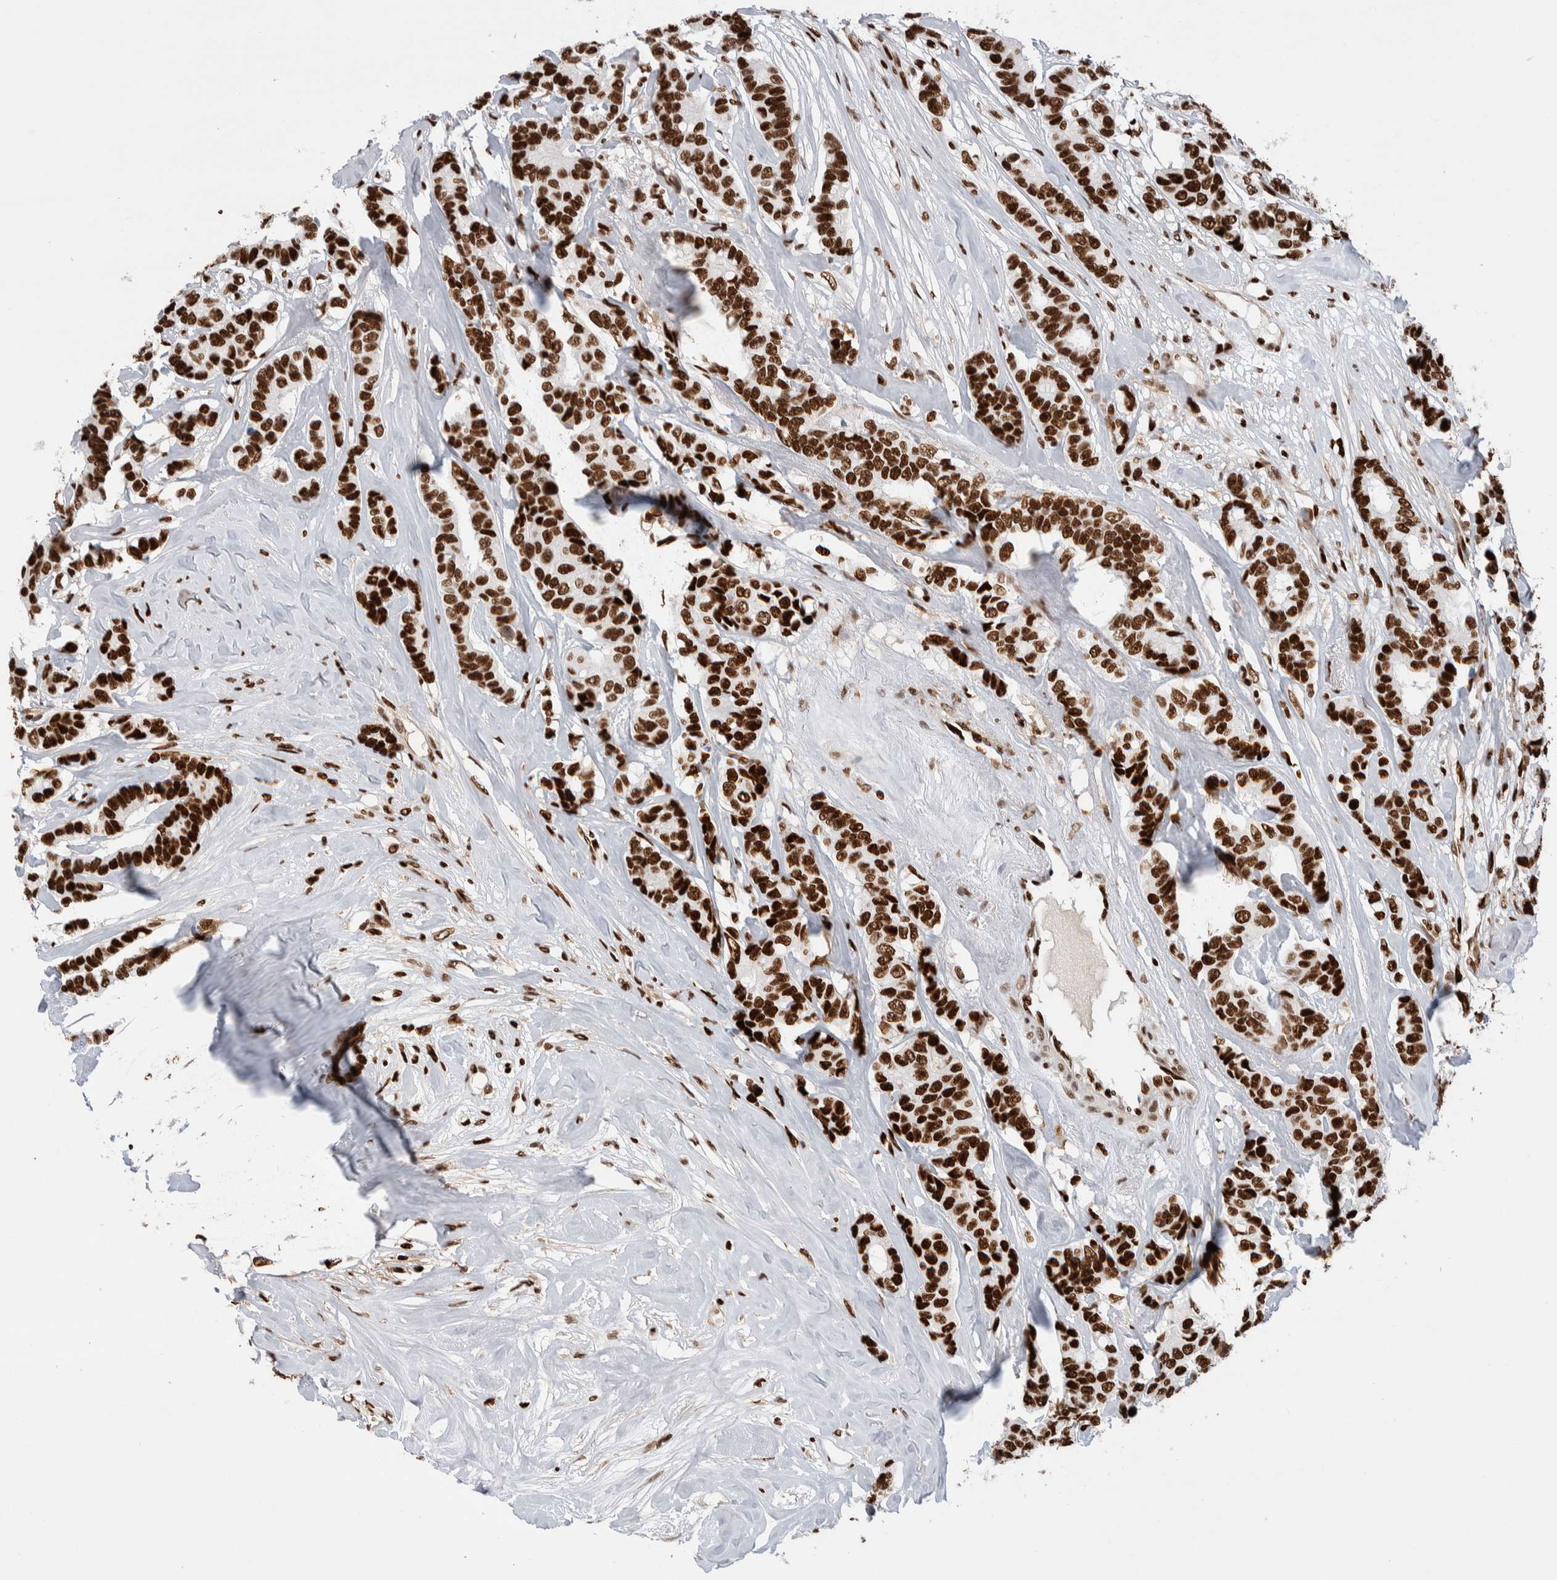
{"staining": {"intensity": "strong", "quantity": ">75%", "location": "nuclear"}, "tissue": "breast cancer", "cell_type": "Tumor cells", "image_type": "cancer", "snomed": [{"axis": "morphology", "description": "Duct carcinoma"}, {"axis": "topography", "description": "Breast"}], "caption": "This is an image of immunohistochemistry (IHC) staining of breast invasive ductal carcinoma, which shows strong expression in the nuclear of tumor cells.", "gene": "RNASEK-C17orf49", "patient": {"sex": "female", "age": 87}}